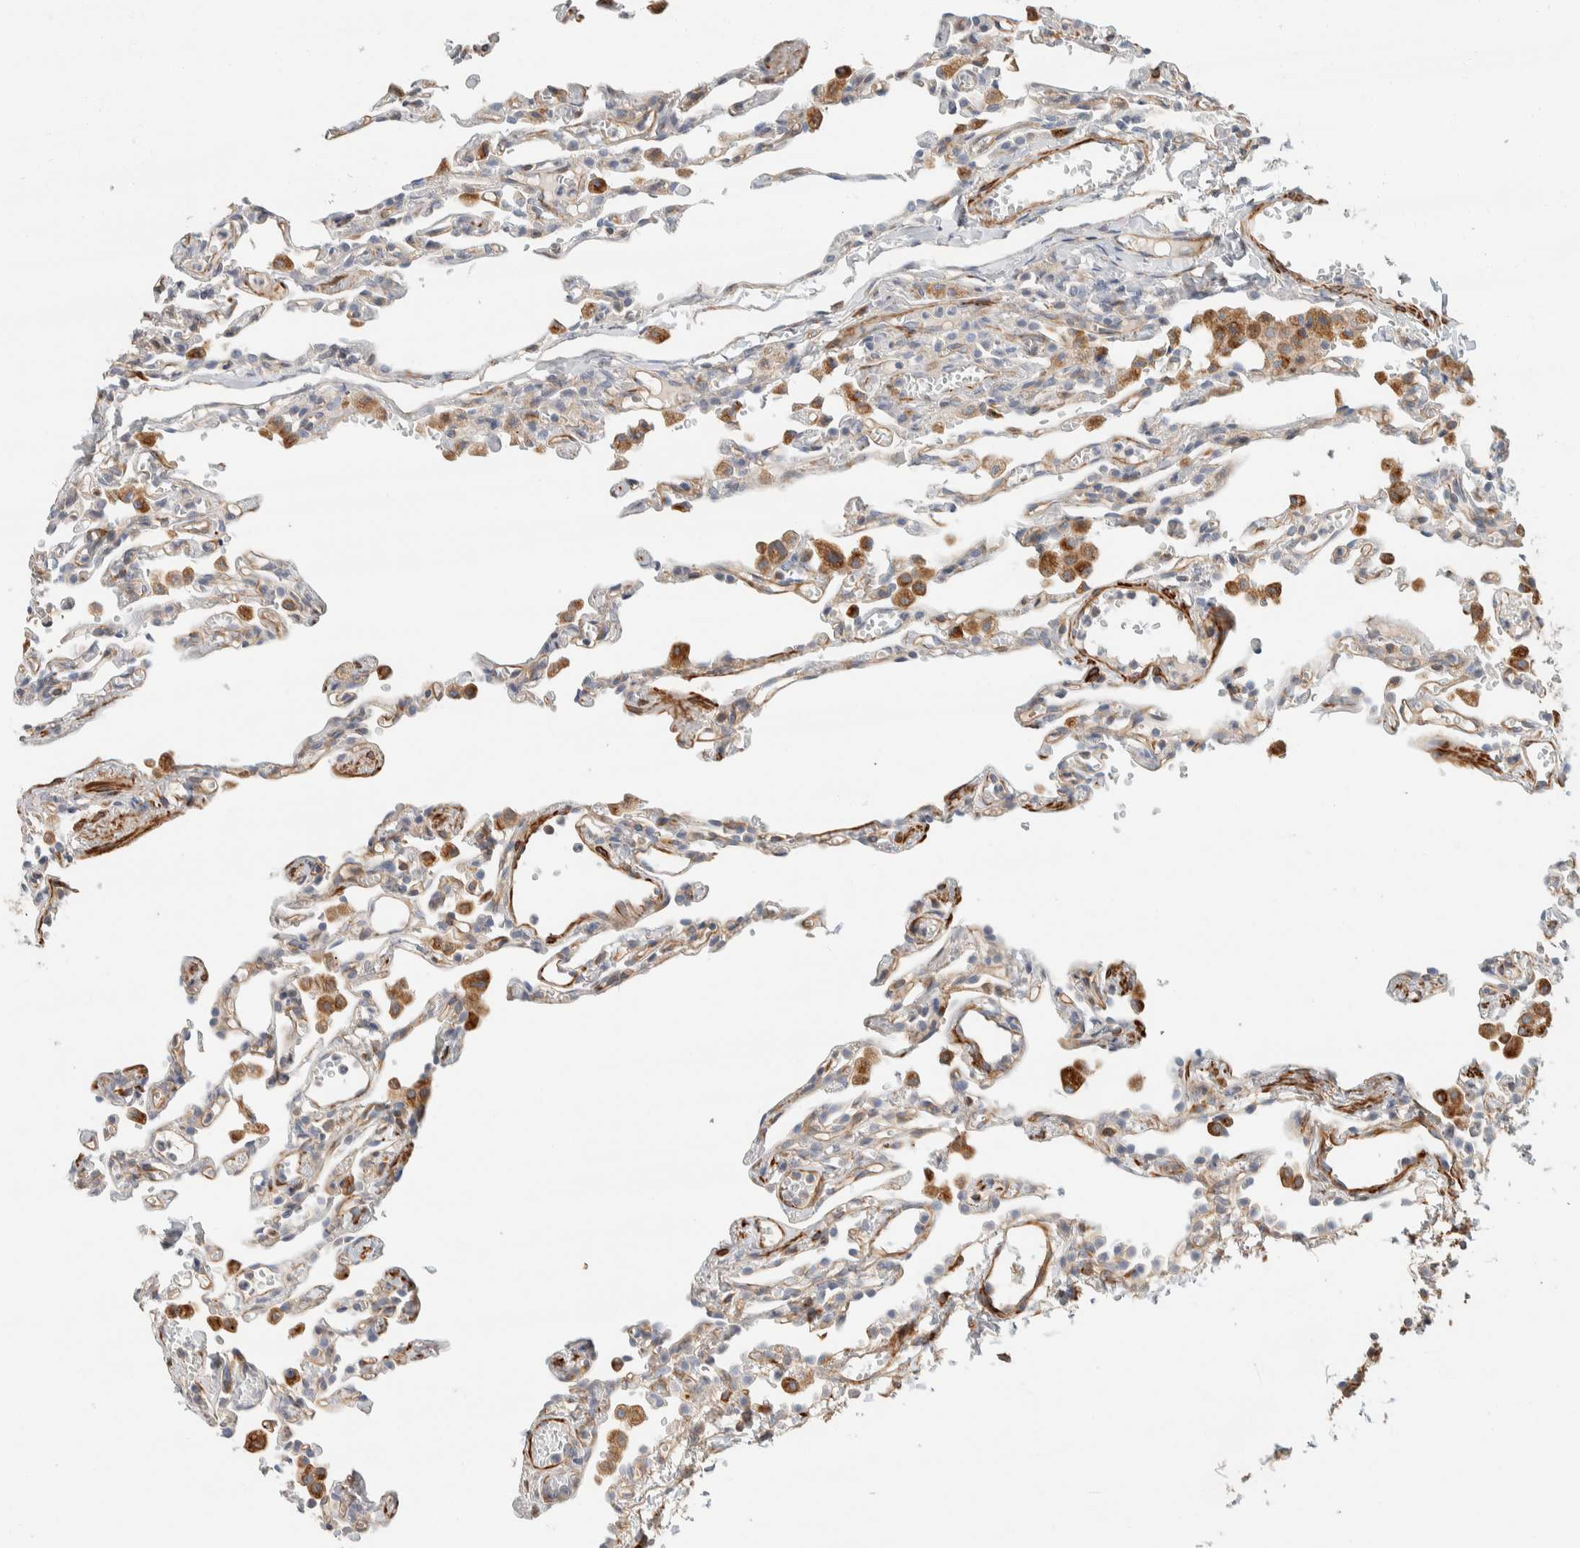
{"staining": {"intensity": "negative", "quantity": "none", "location": "none"}, "tissue": "lung", "cell_type": "Alveolar cells", "image_type": "normal", "snomed": [{"axis": "morphology", "description": "Normal tissue, NOS"}, {"axis": "topography", "description": "Lung"}], "caption": "Immunohistochemical staining of normal lung shows no significant expression in alveolar cells. The staining was performed using DAB (3,3'-diaminobenzidine) to visualize the protein expression in brown, while the nuclei were stained in blue with hematoxylin (Magnification: 20x).", "gene": "CDR2", "patient": {"sex": "male", "age": 21}}